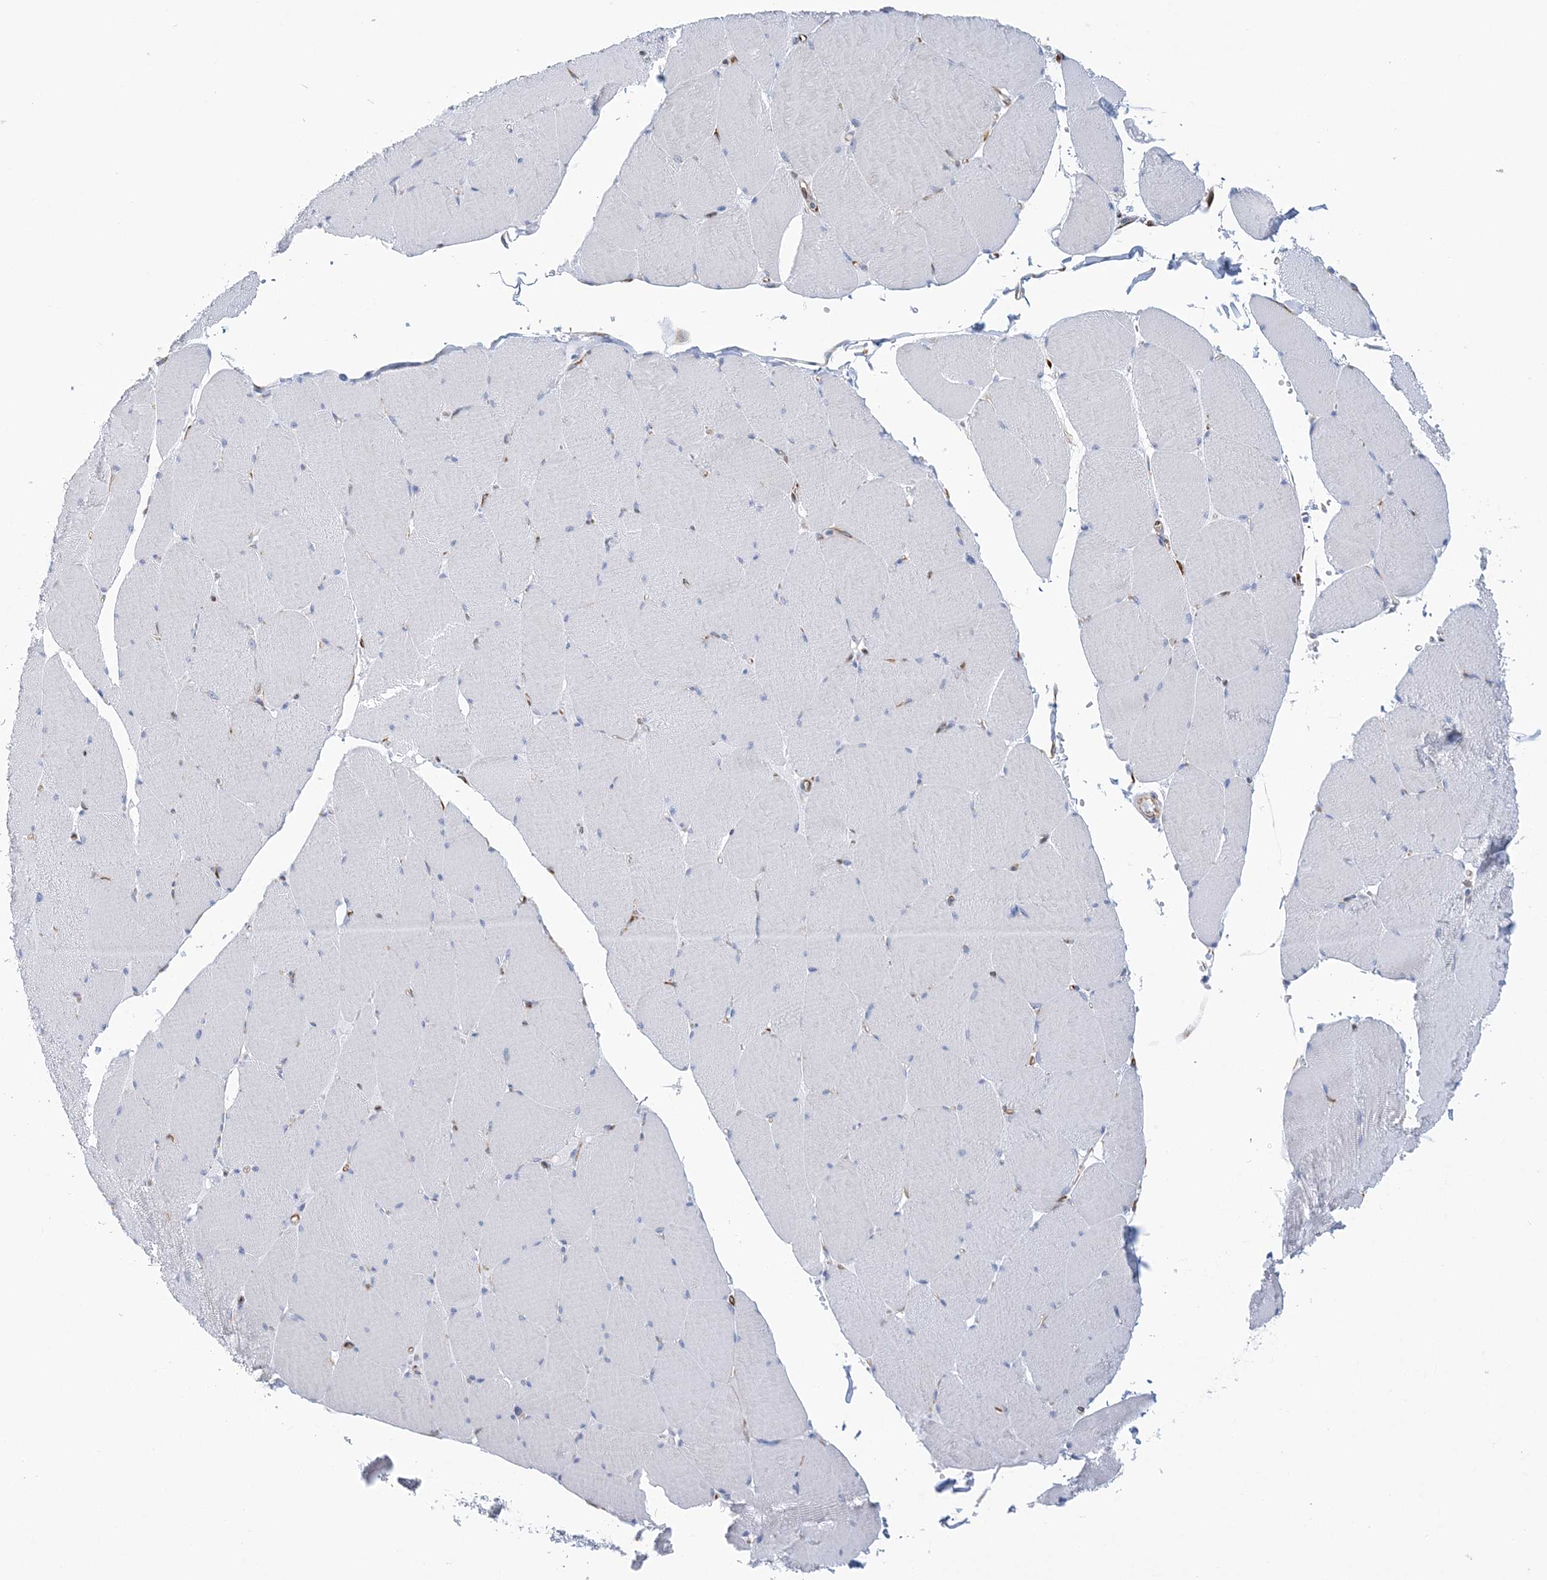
{"staining": {"intensity": "negative", "quantity": "none", "location": "none"}, "tissue": "skeletal muscle", "cell_type": "Myocytes", "image_type": "normal", "snomed": [{"axis": "morphology", "description": "Normal tissue, NOS"}, {"axis": "topography", "description": "Skeletal muscle"}, {"axis": "topography", "description": "Head-Neck"}], "caption": "Photomicrograph shows no protein staining in myocytes of benign skeletal muscle. (DAB (3,3'-diaminobenzidine) immunohistochemistry (IHC) with hematoxylin counter stain).", "gene": "PLEKHG4B", "patient": {"sex": "male", "age": 66}}